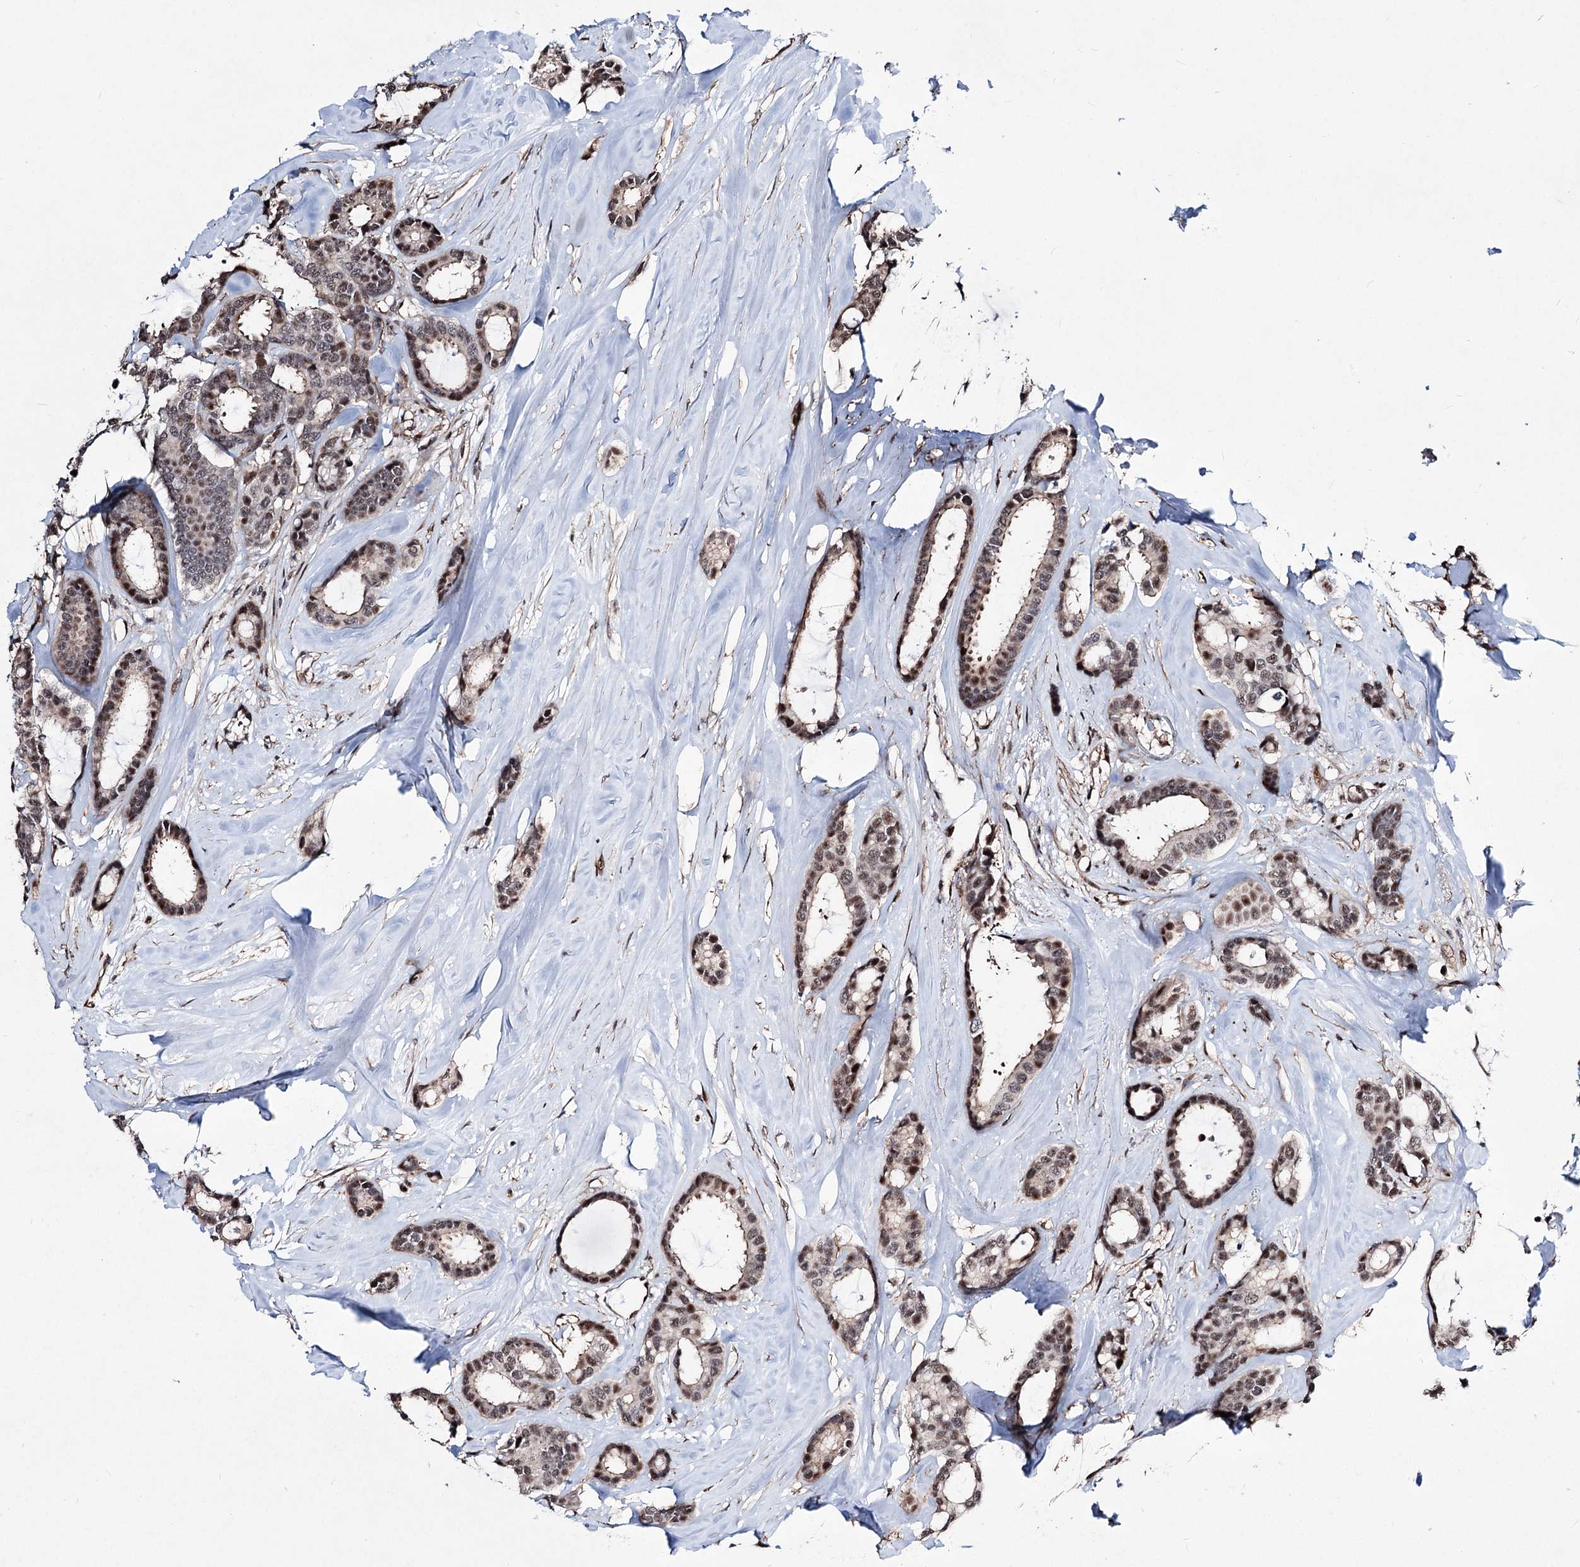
{"staining": {"intensity": "moderate", "quantity": "25%-75%", "location": "nuclear"}, "tissue": "breast cancer", "cell_type": "Tumor cells", "image_type": "cancer", "snomed": [{"axis": "morphology", "description": "Duct carcinoma"}, {"axis": "topography", "description": "Breast"}], "caption": "Immunohistochemical staining of breast cancer (intraductal carcinoma) demonstrates medium levels of moderate nuclear staining in about 25%-75% of tumor cells.", "gene": "CHMP7", "patient": {"sex": "female", "age": 87}}